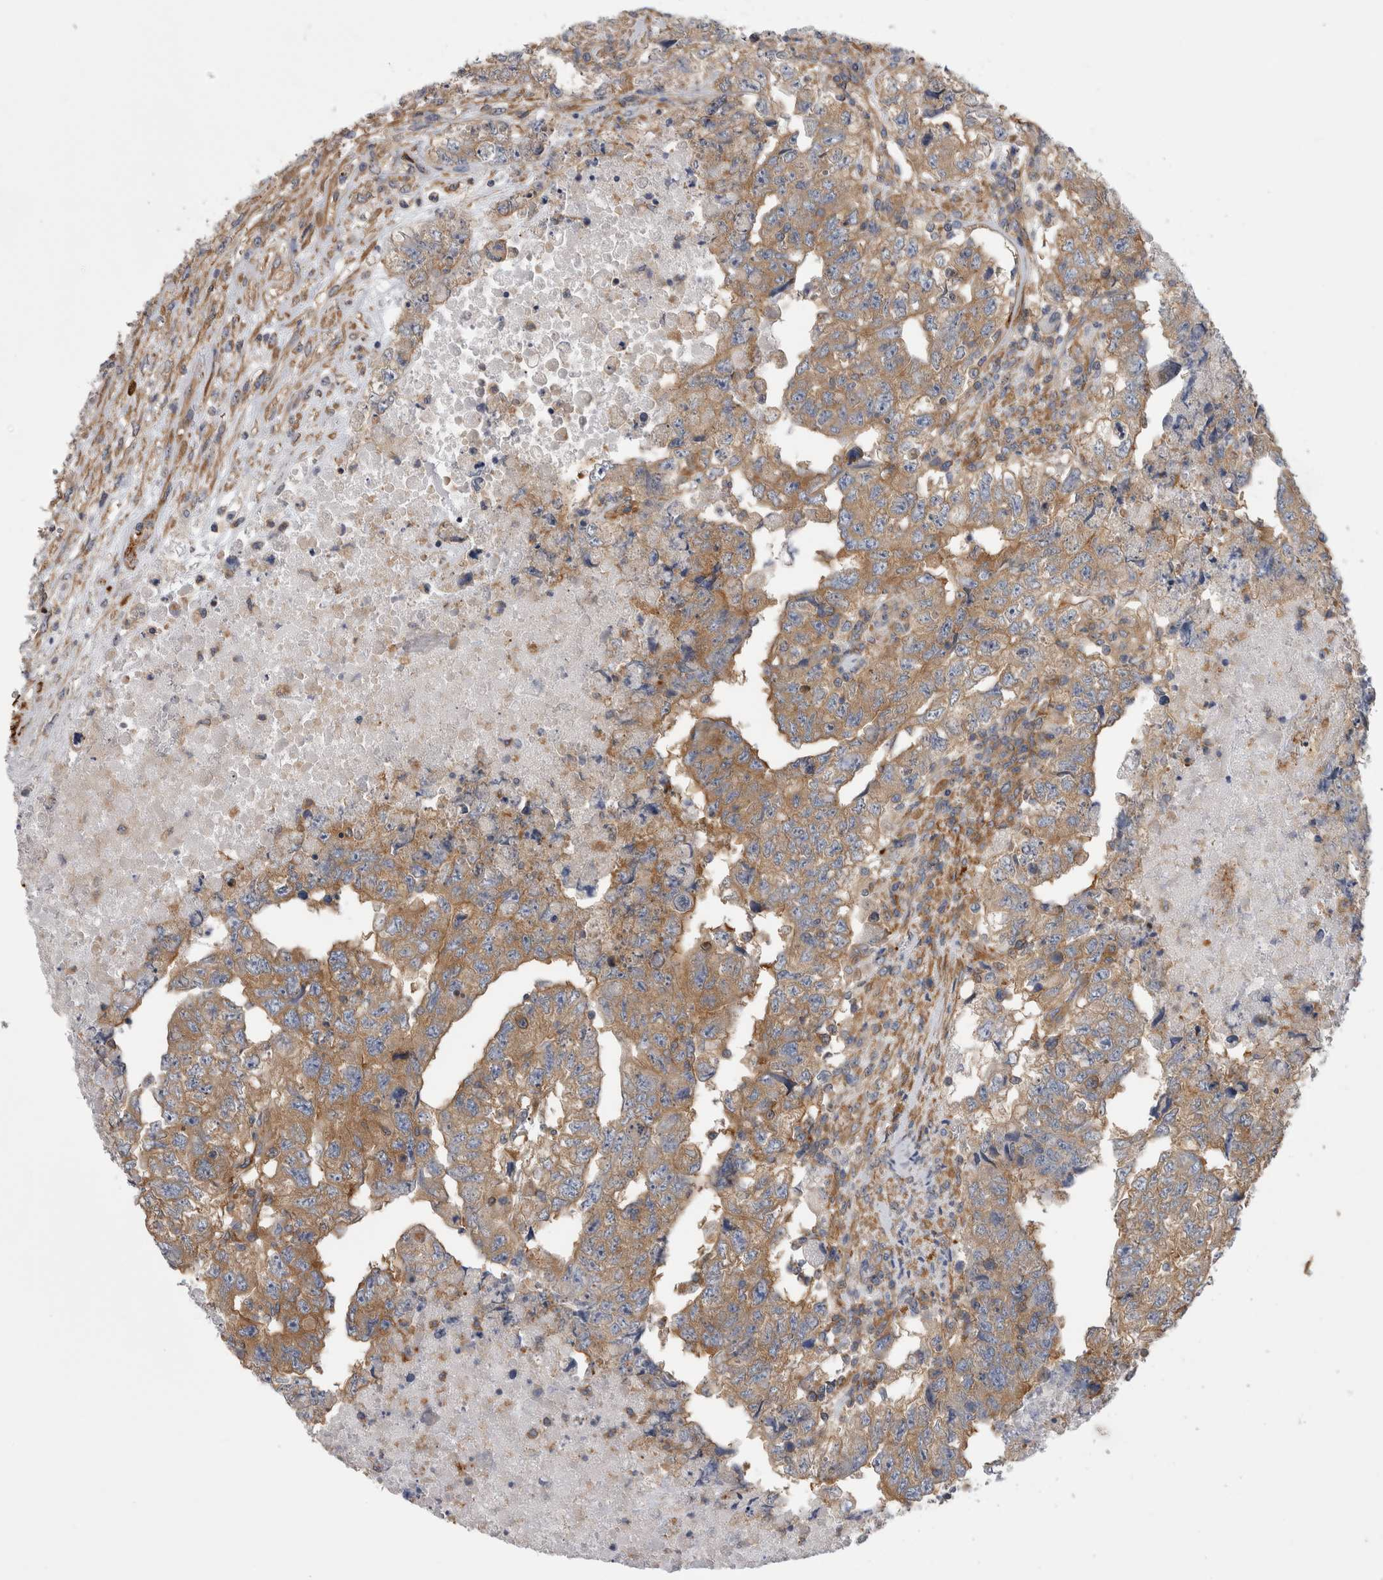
{"staining": {"intensity": "weak", "quantity": ">75%", "location": "cytoplasmic/membranous"}, "tissue": "testis cancer", "cell_type": "Tumor cells", "image_type": "cancer", "snomed": [{"axis": "morphology", "description": "Carcinoma, Embryonal, NOS"}, {"axis": "topography", "description": "Testis"}], "caption": "Immunohistochemistry (IHC) image of neoplastic tissue: human testis cancer stained using immunohistochemistry (IHC) demonstrates low levels of weak protein expression localized specifically in the cytoplasmic/membranous of tumor cells, appearing as a cytoplasmic/membranous brown color.", "gene": "EPRS1", "patient": {"sex": "male", "age": 36}}